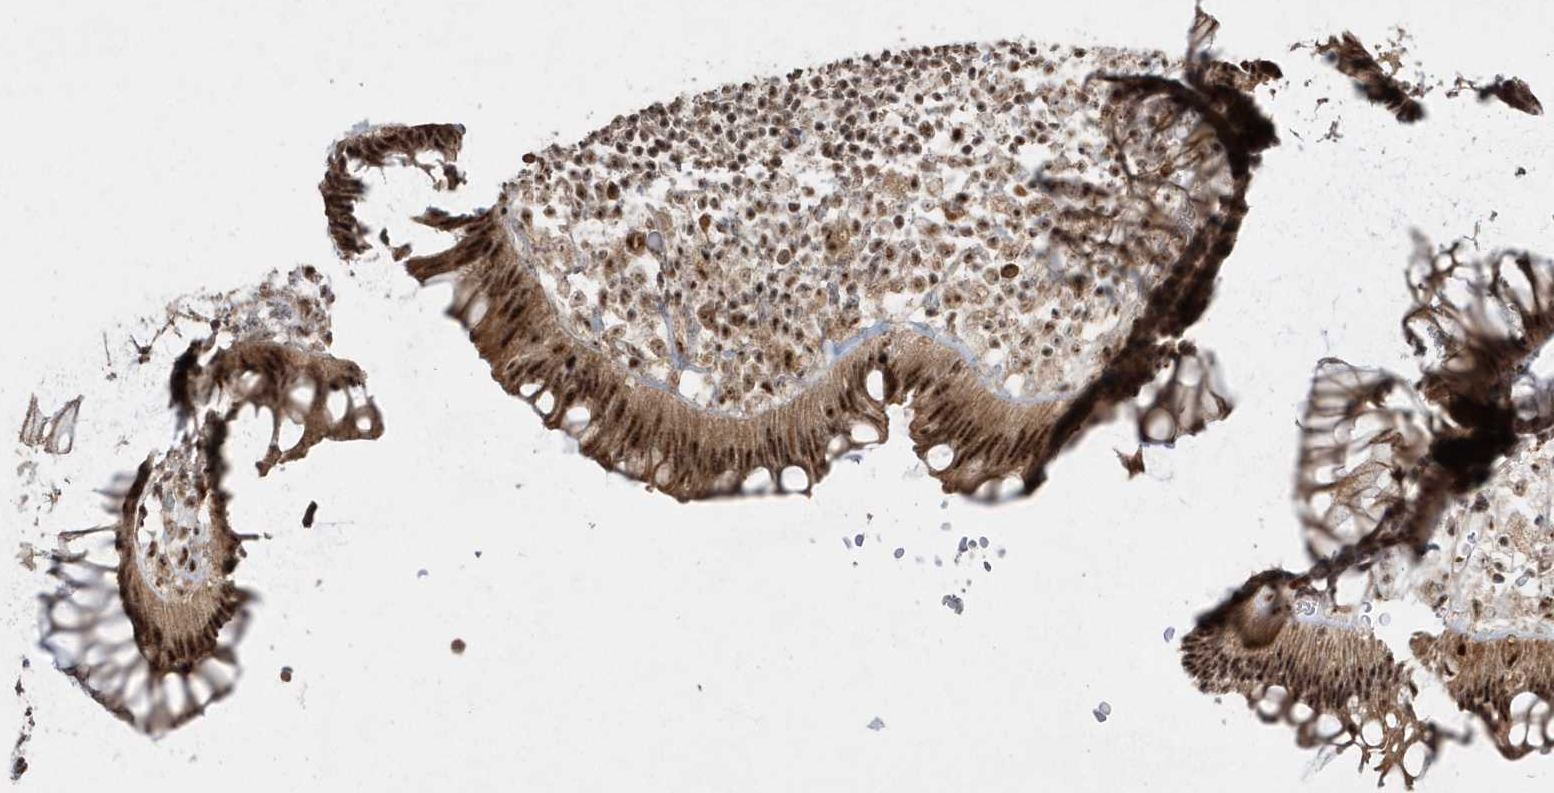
{"staining": {"intensity": "strong", "quantity": ">75%", "location": "cytoplasmic/membranous,nuclear"}, "tissue": "rectum", "cell_type": "Glandular cells", "image_type": "normal", "snomed": [{"axis": "morphology", "description": "Normal tissue, NOS"}, {"axis": "topography", "description": "Rectum"}], "caption": "Rectum stained with DAB immunohistochemistry reveals high levels of strong cytoplasmic/membranous,nuclear expression in approximately >75% of glandular cells.", "gene": "POLR3B", "patient": {"sex": "male", "age": 51}}